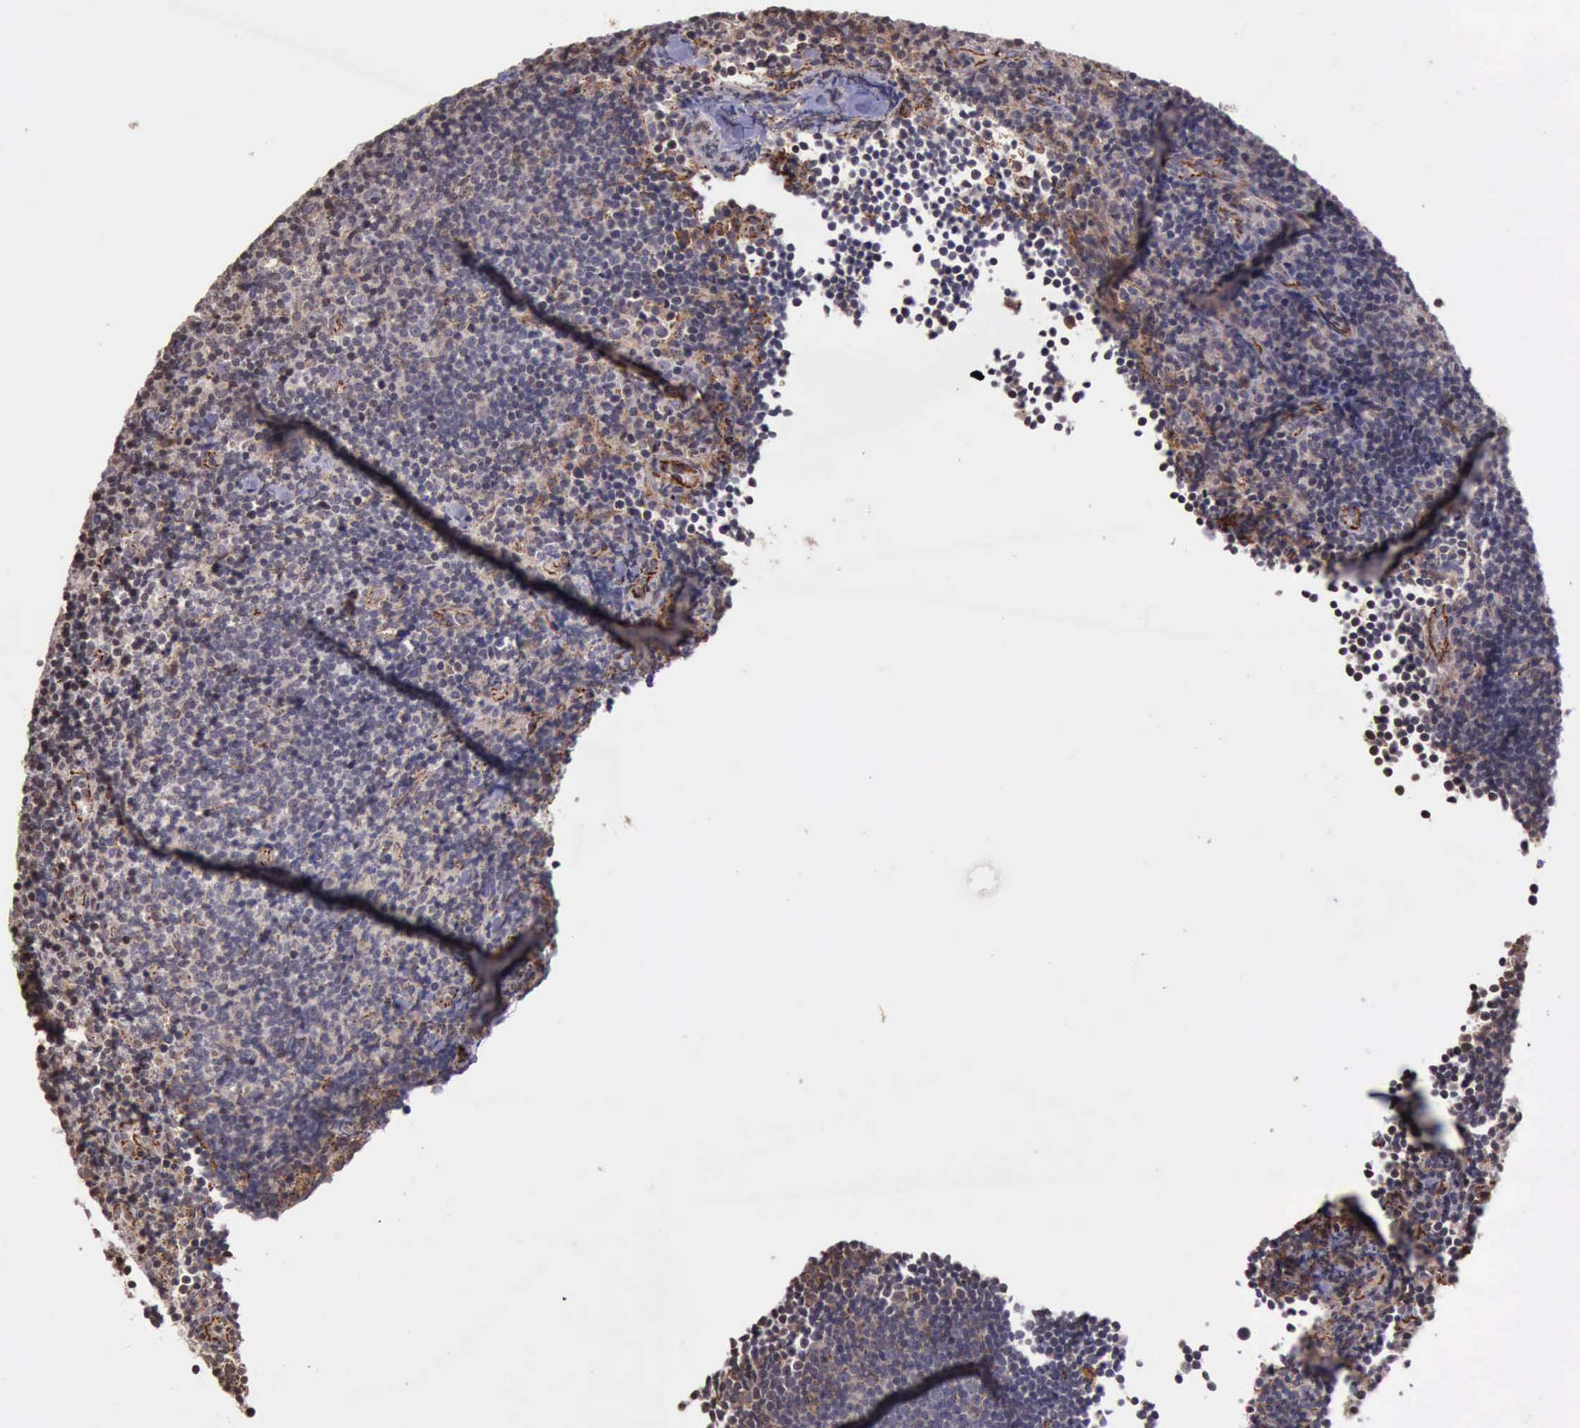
{"staining": {"intensity": "negative", "quantity": "none", "location": "none"}, "tissue": "lymphoma", "cell_type": "Tumor cells", "image_type": "cancer", "snomed": [{"axis": "morphology", "description": "Malignant lymphoma, non-Hodgkin's type, Low grade"}, {"axis": "topography", "description": "Lymph node"}], "caption": "Immunohistochemical staining of malignant lymphoma, non-Hodgkin's type (low-grade) exhibits no significant staining in tumor cells.", "gene": "CTNNB1", "patient": {"sex": "male", "age": 49}}